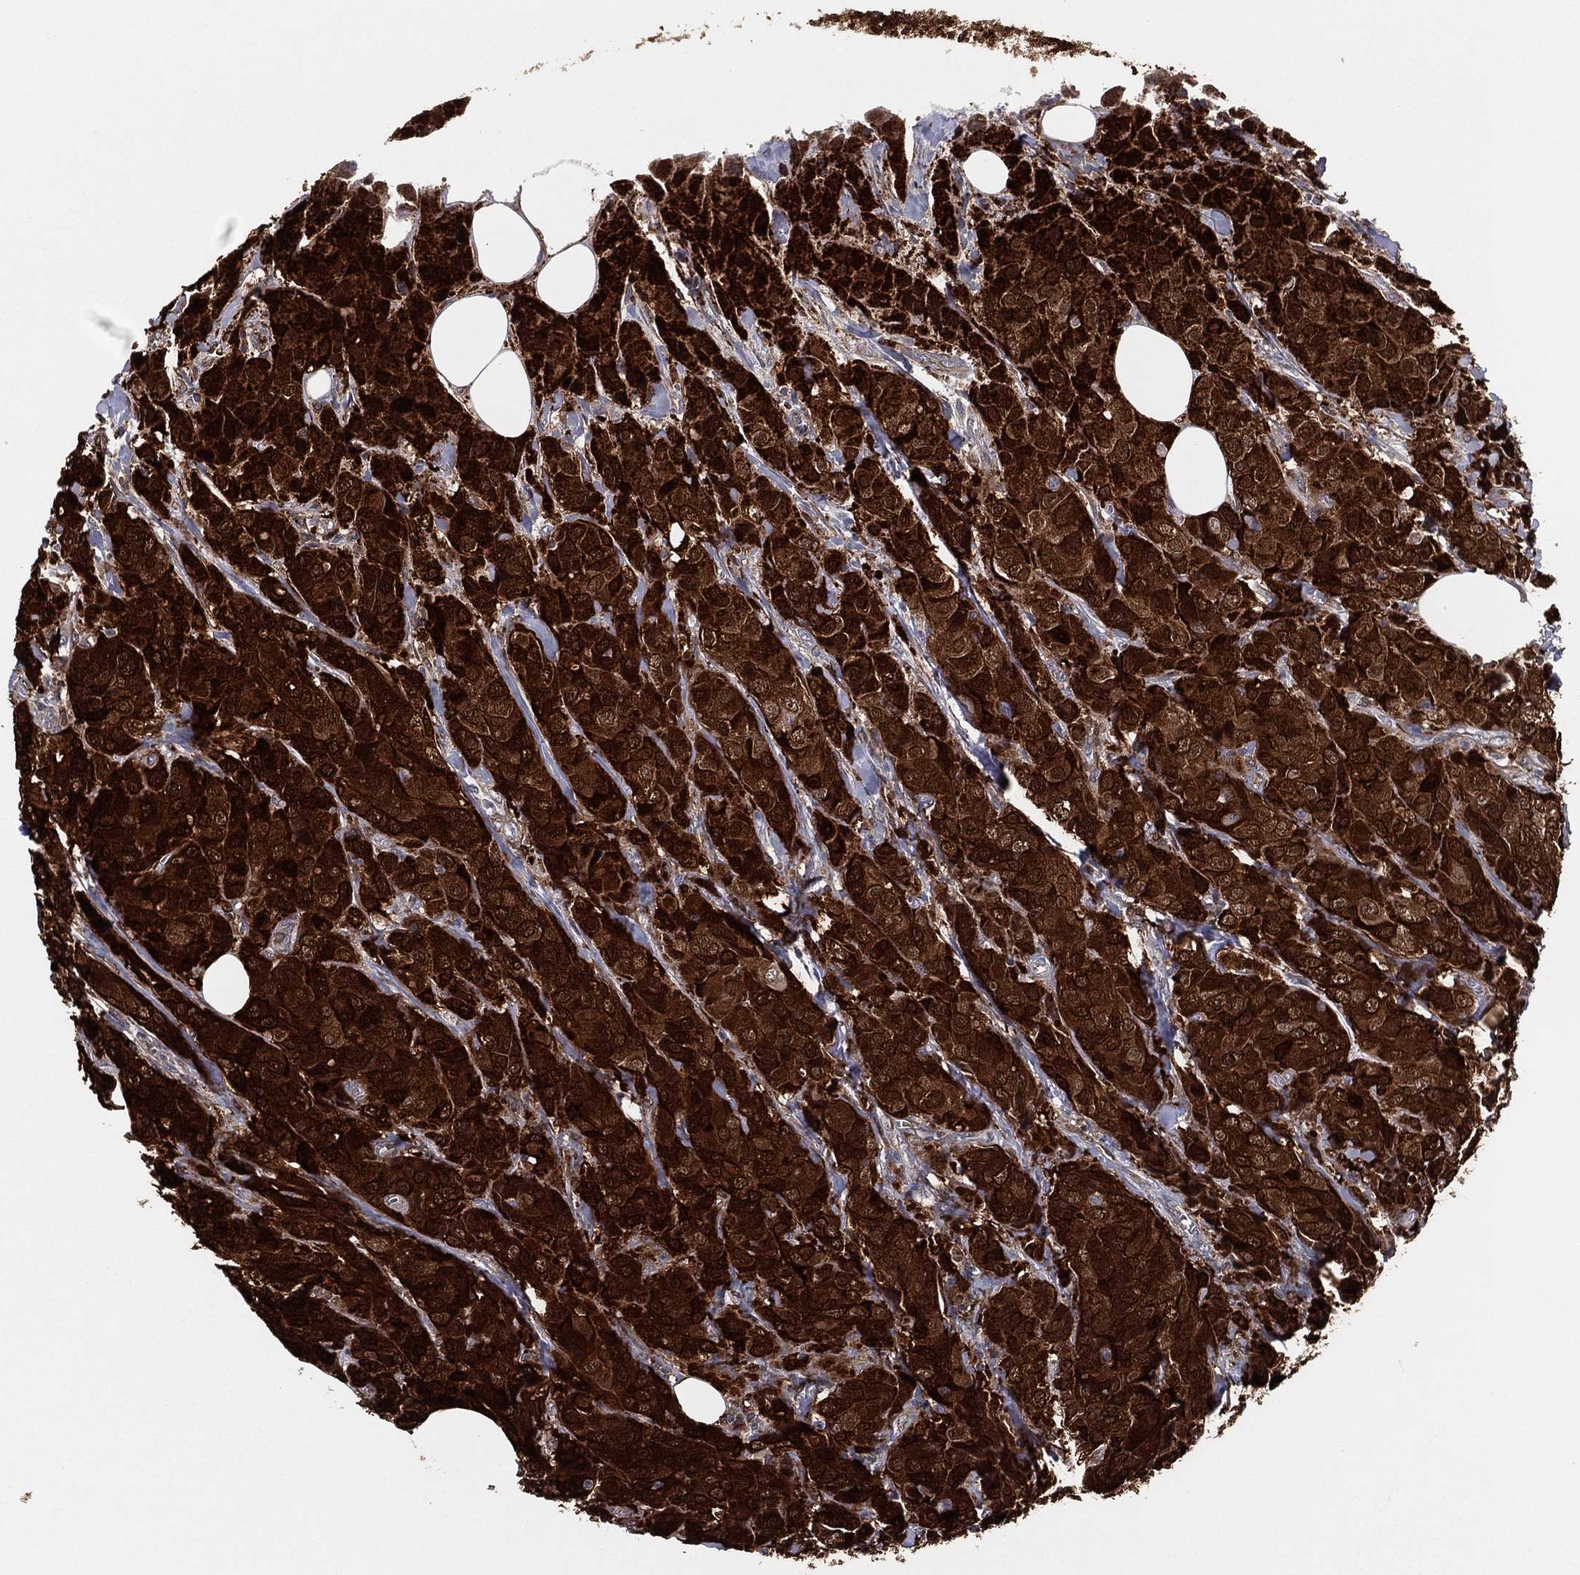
{"staining": {"intensity": "strong", "quantity": ">75%", "location": "cytoplasmic/membranous,nuclear"}, "tissue": "breast cancer", "cell_type": "Tumor cells", "image_type": "cancer", "snomed": [{"axis": "morphology", "description": "Duct carcinoma"}, {"axis": "topography", "description": "Breast"}], "caption": "Breast intraductal carcinoma stained for a protein reveals strong cytoplasmic/membranous and nuclear positivity in tumor cells.", "gene": "SNCG", "patient": {"sex": "female", "age": 43}}